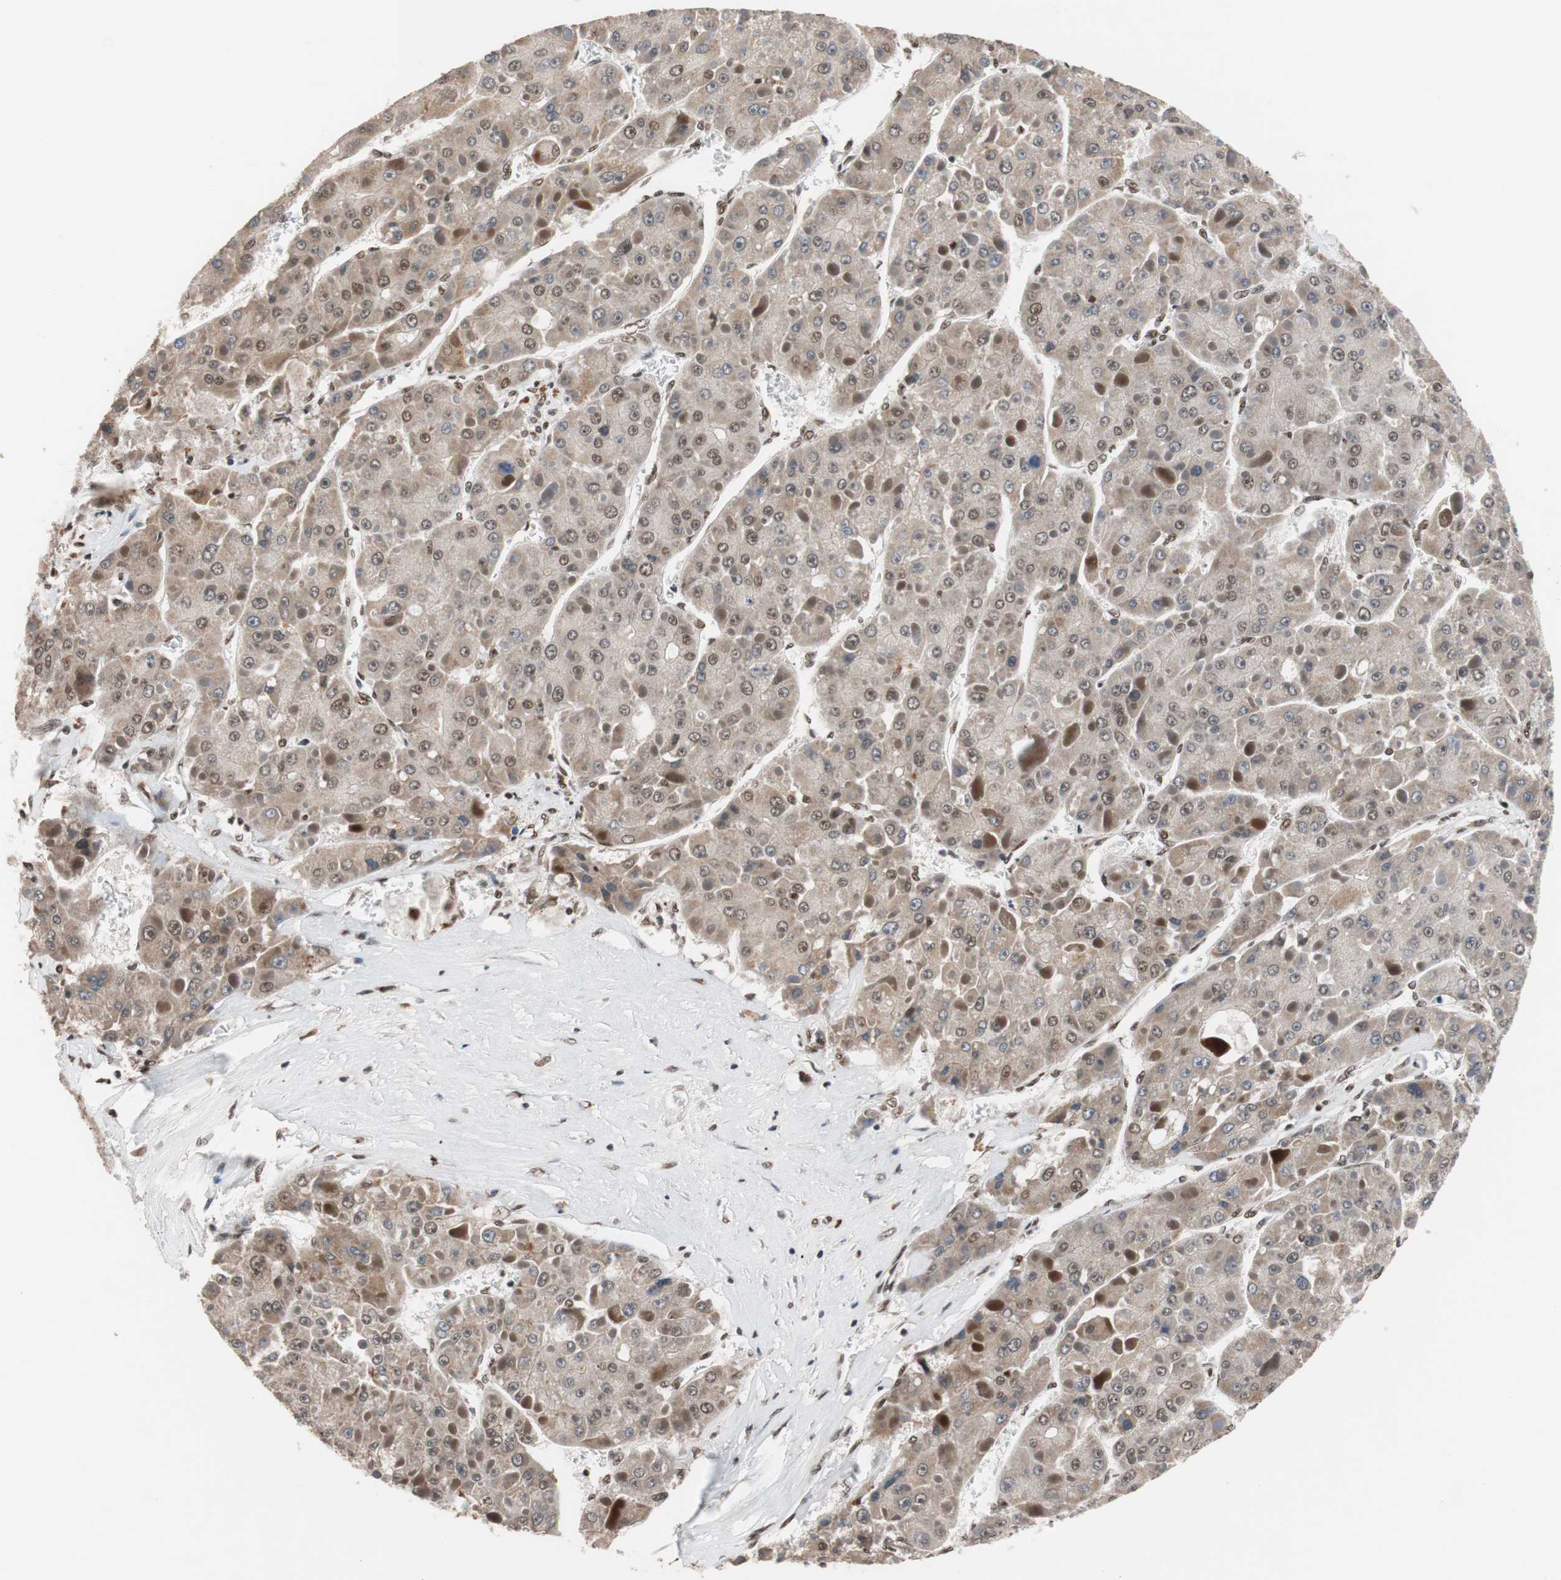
{"staining": {"intensity": "moderate", "quantity": ">75%", "location": "cytoplasmic/membranous,nuclear"}, "tissue": "liver cancer", "cell_type": "Tumor cells", "image_type": "cancer", "snomed": [{"axis": "morphology", "description": "Carcinoma, Hepatocellular, NOS"}, {"axis": "topography", "description": "Liver"}], "caption": "A brown stain labels moderate cytoplasmic/membranous and nuclear expression of a protein in hepatocellular carcinoma (liver) tumor cells.", "gene": "CHAMP1", "patient": {"sex": "female", "age": 73}}